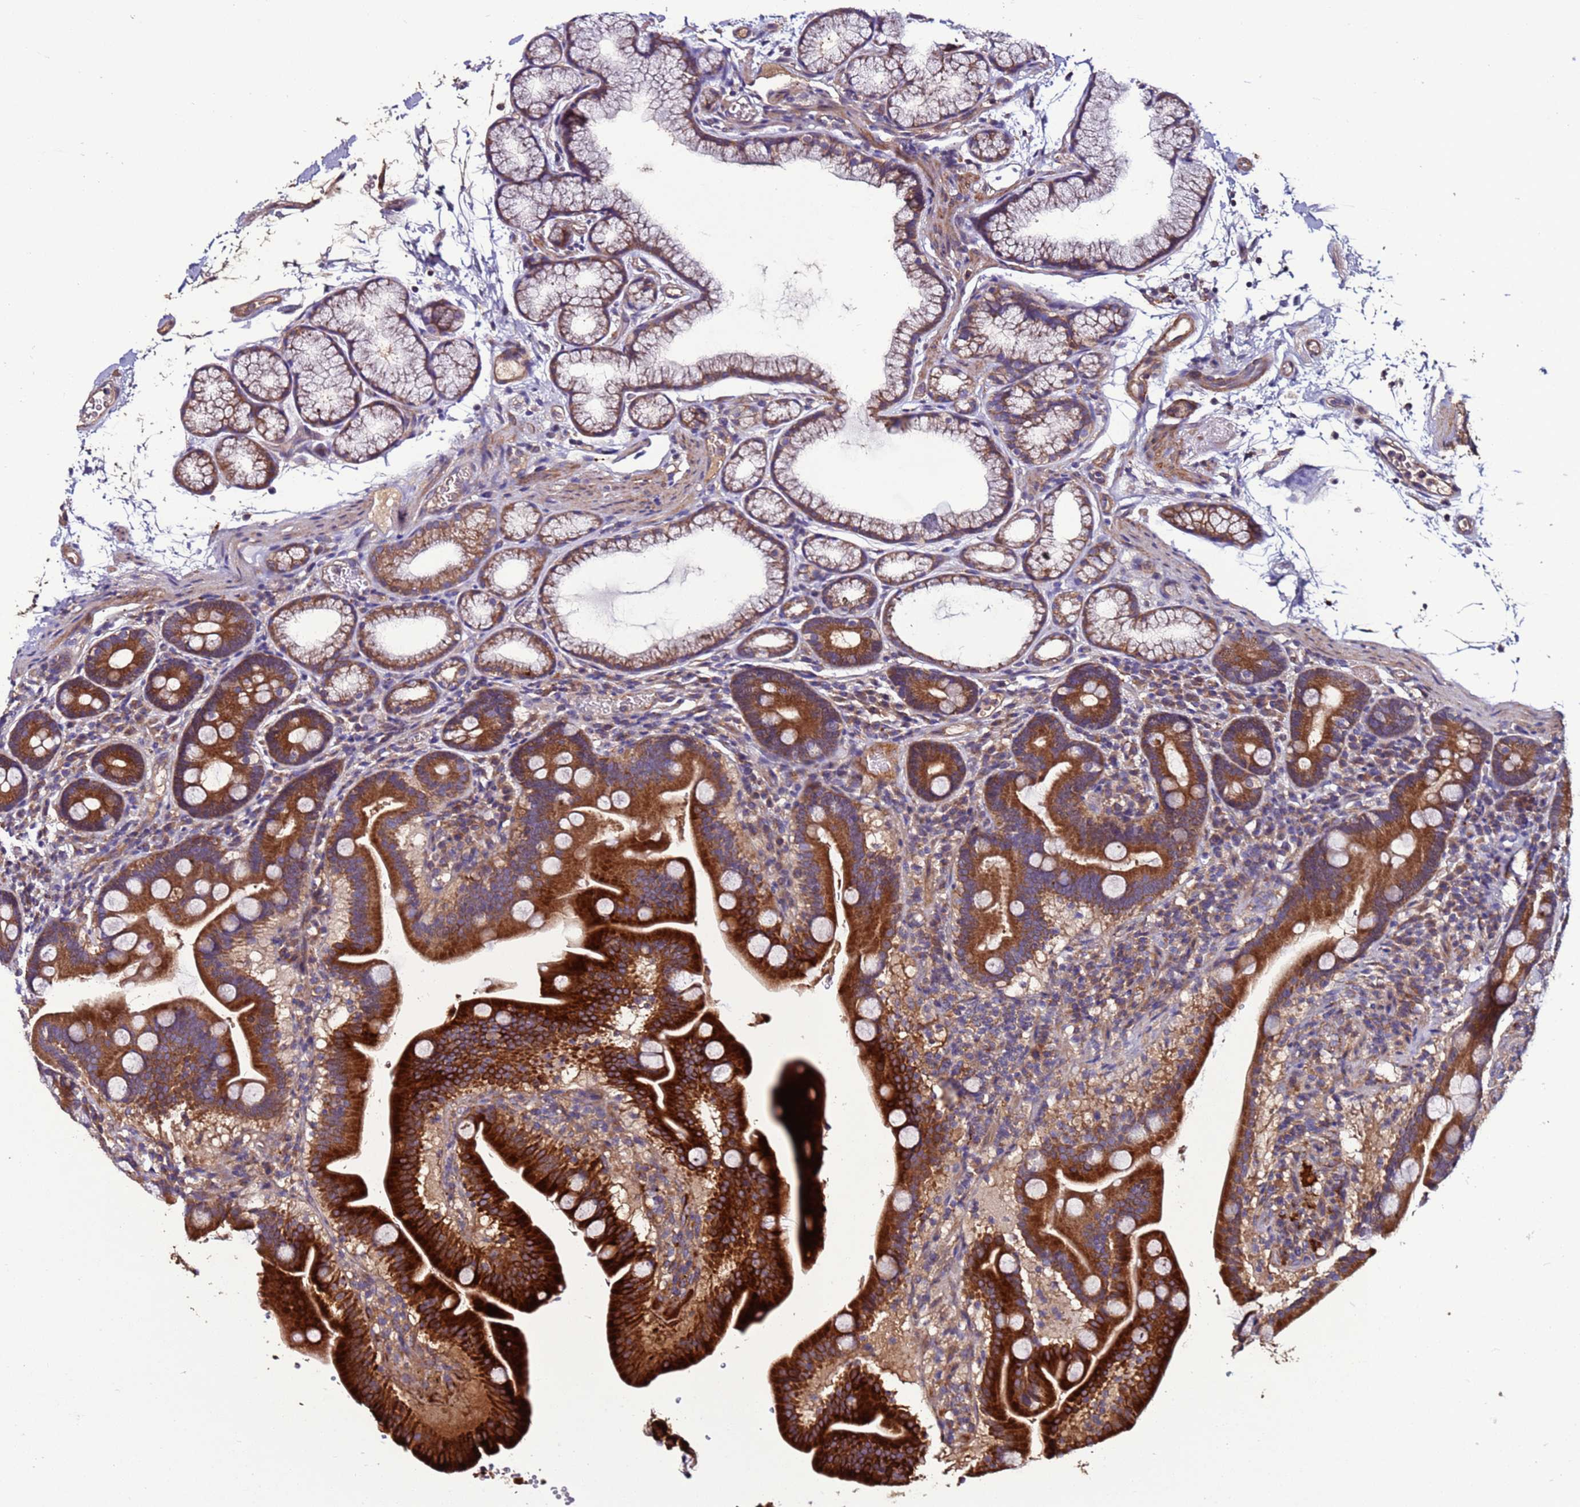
{"staining": {"intensity": "strong", "quantity": ">75%", "location": "cytoplasmic/membranous"}, "tissue": "duodenum", "cell_type": "Glandular cells", "image_type": "normal", "snomed": [{"axis": "morphology", "description": "Normal tissue, NOS"}, {"axis": "topography", "description": "Duodenum"}], "caption": "DAB (3,3'-diaminobenzidine) immunohistochemical staining of normal human duodenum reveals strong cytoplasmic/membranous protein expression in approximately >75% of glandular cells. Nuclei are stained in blue.", "gene": "CEP55", "patient": {"sex": "male", "age": 54}}